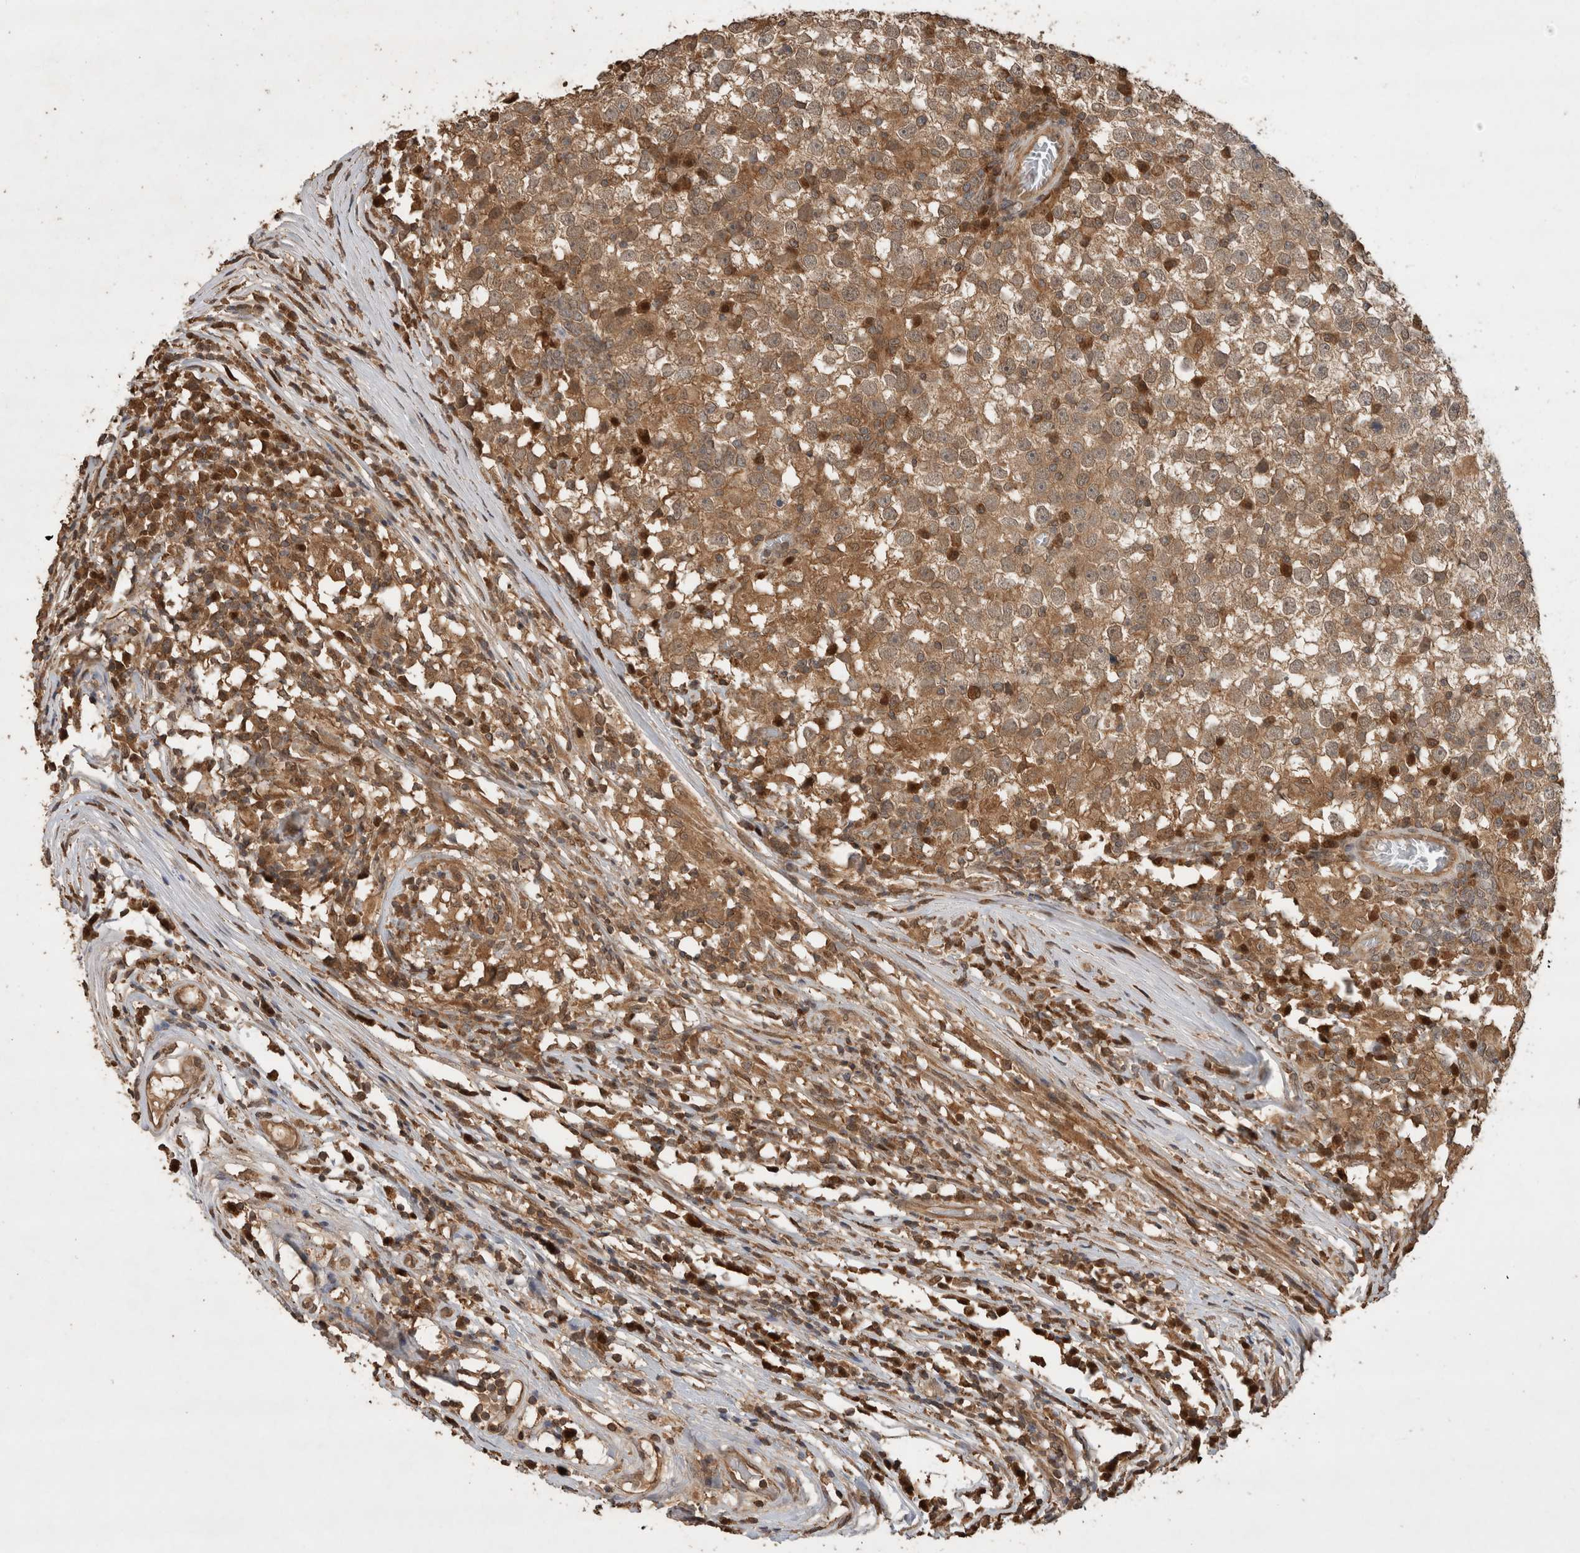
{"staining": {"intensity": "moderate", "quantity": ">75%", "location": "cytoplasmic/membranous"}, "tissue": "testis cancer", "cell_type": "Tumor cells", "image_type": "cancer", "snomed": [{"axis": "morphology", "description": "Seminoma, NOS"}, {"axis": "topography", "description": "Testis"}], "caption": "Immunohistochemical staining of human testis cancer displays medium levels of moderate cytoplasmic/membranous staining in approximately >75% of tumor cells. (DAB (3,3'-diaminobenzidine) IHC with brightfield microscopy, high magnification).", "gene": "OTUD7B", "patient": {"sex": "male", "age": 65}}